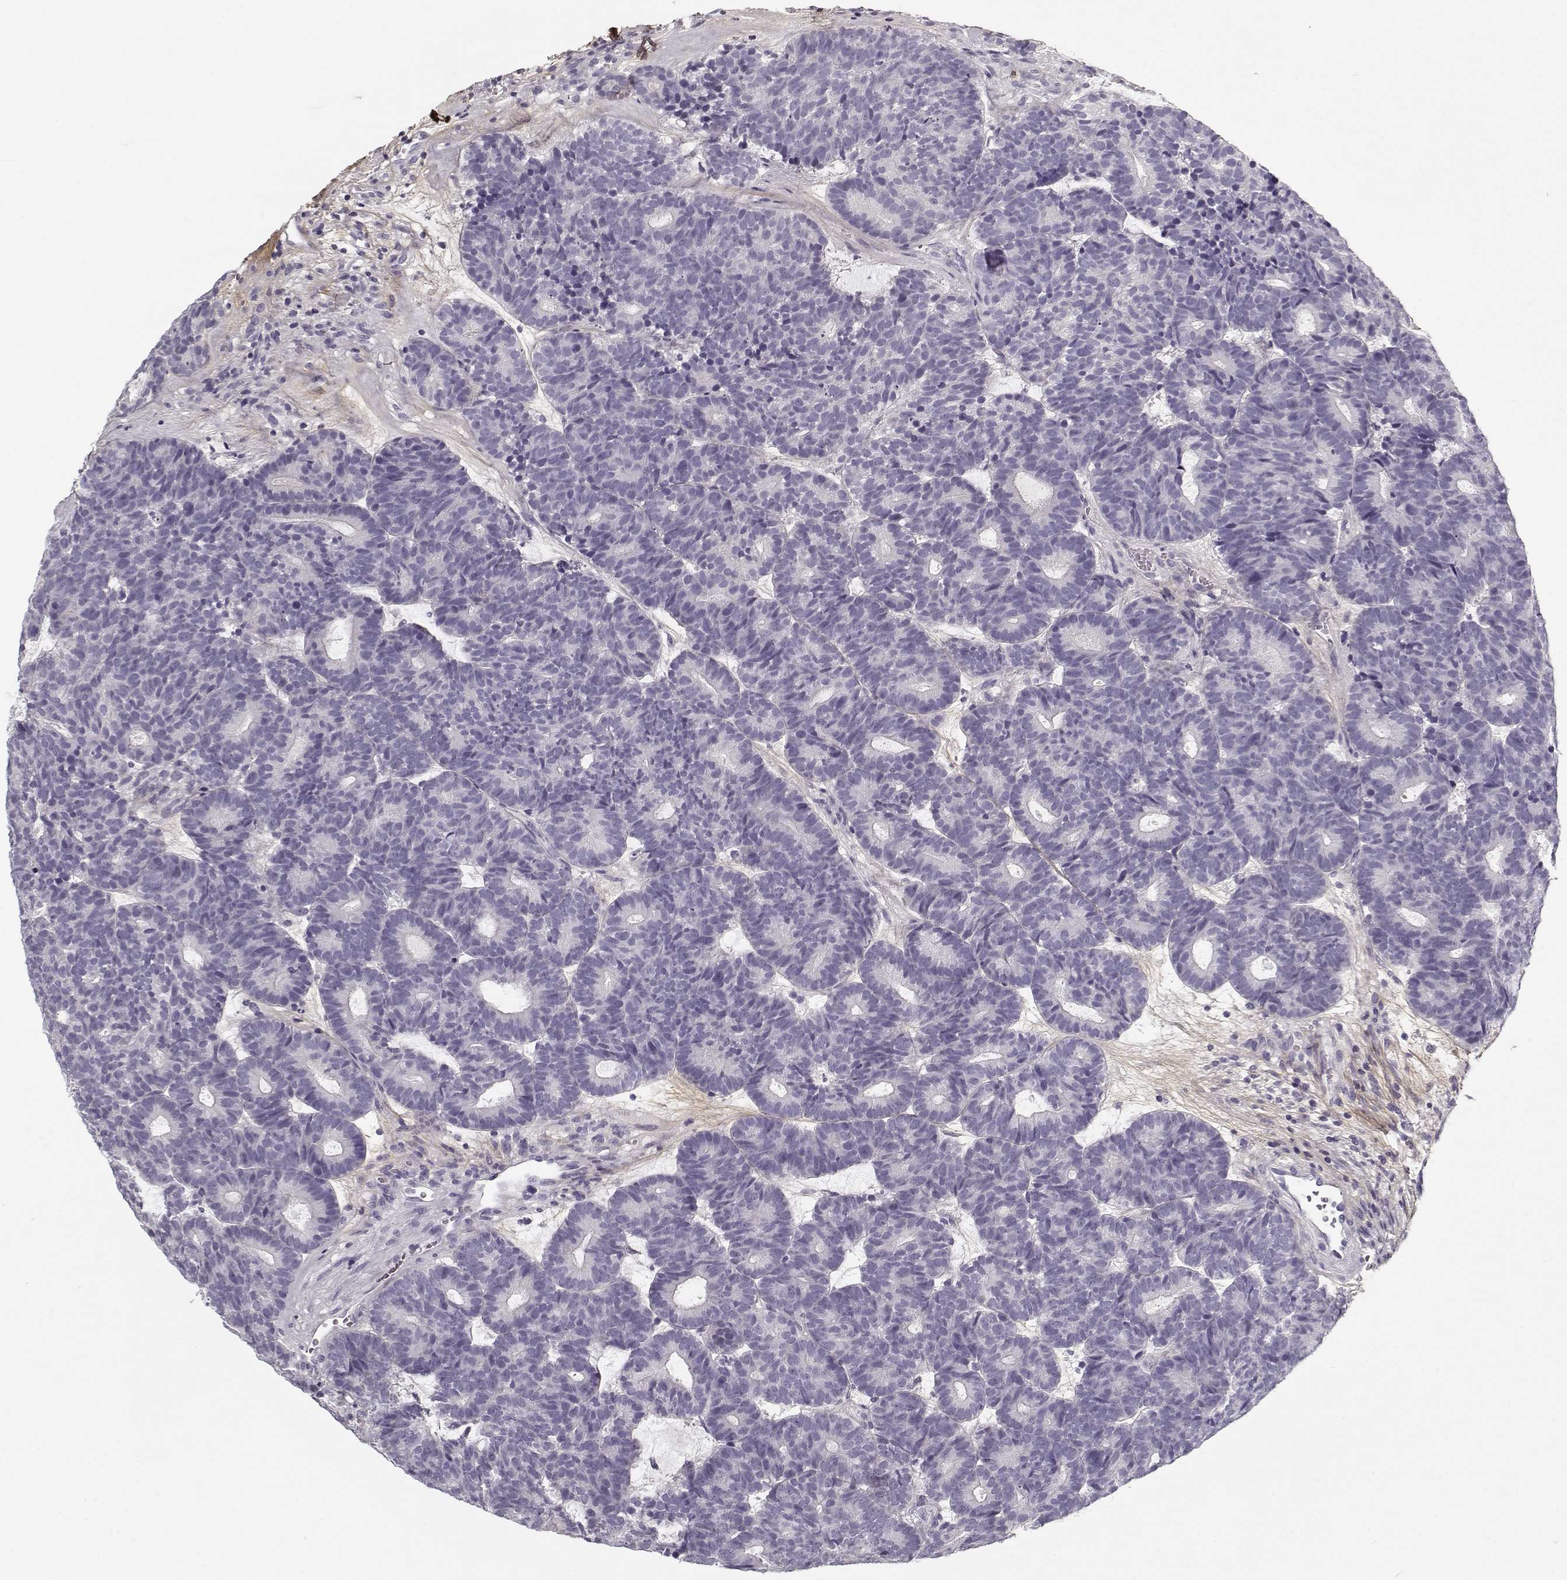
{"staining": {"intensity": "negative", "quantity": "none", "location": "none"}, "tissue": "head and neck cancer", "cell_type": "Tumor cells", "image_type": "cancer", "snomed": [{"axis": "morphology", "description": "Adenocarcinoma, NOS"}, {"axis": "topography", "description": "Head-Neck"}], "caption": "Immunohistochemistry (IHC) of human adenocarcinoma (head and neck) exhibits no staining in tumor cells.", "gene": "LUM", "patient": {"sex": "female", "age": 81}}